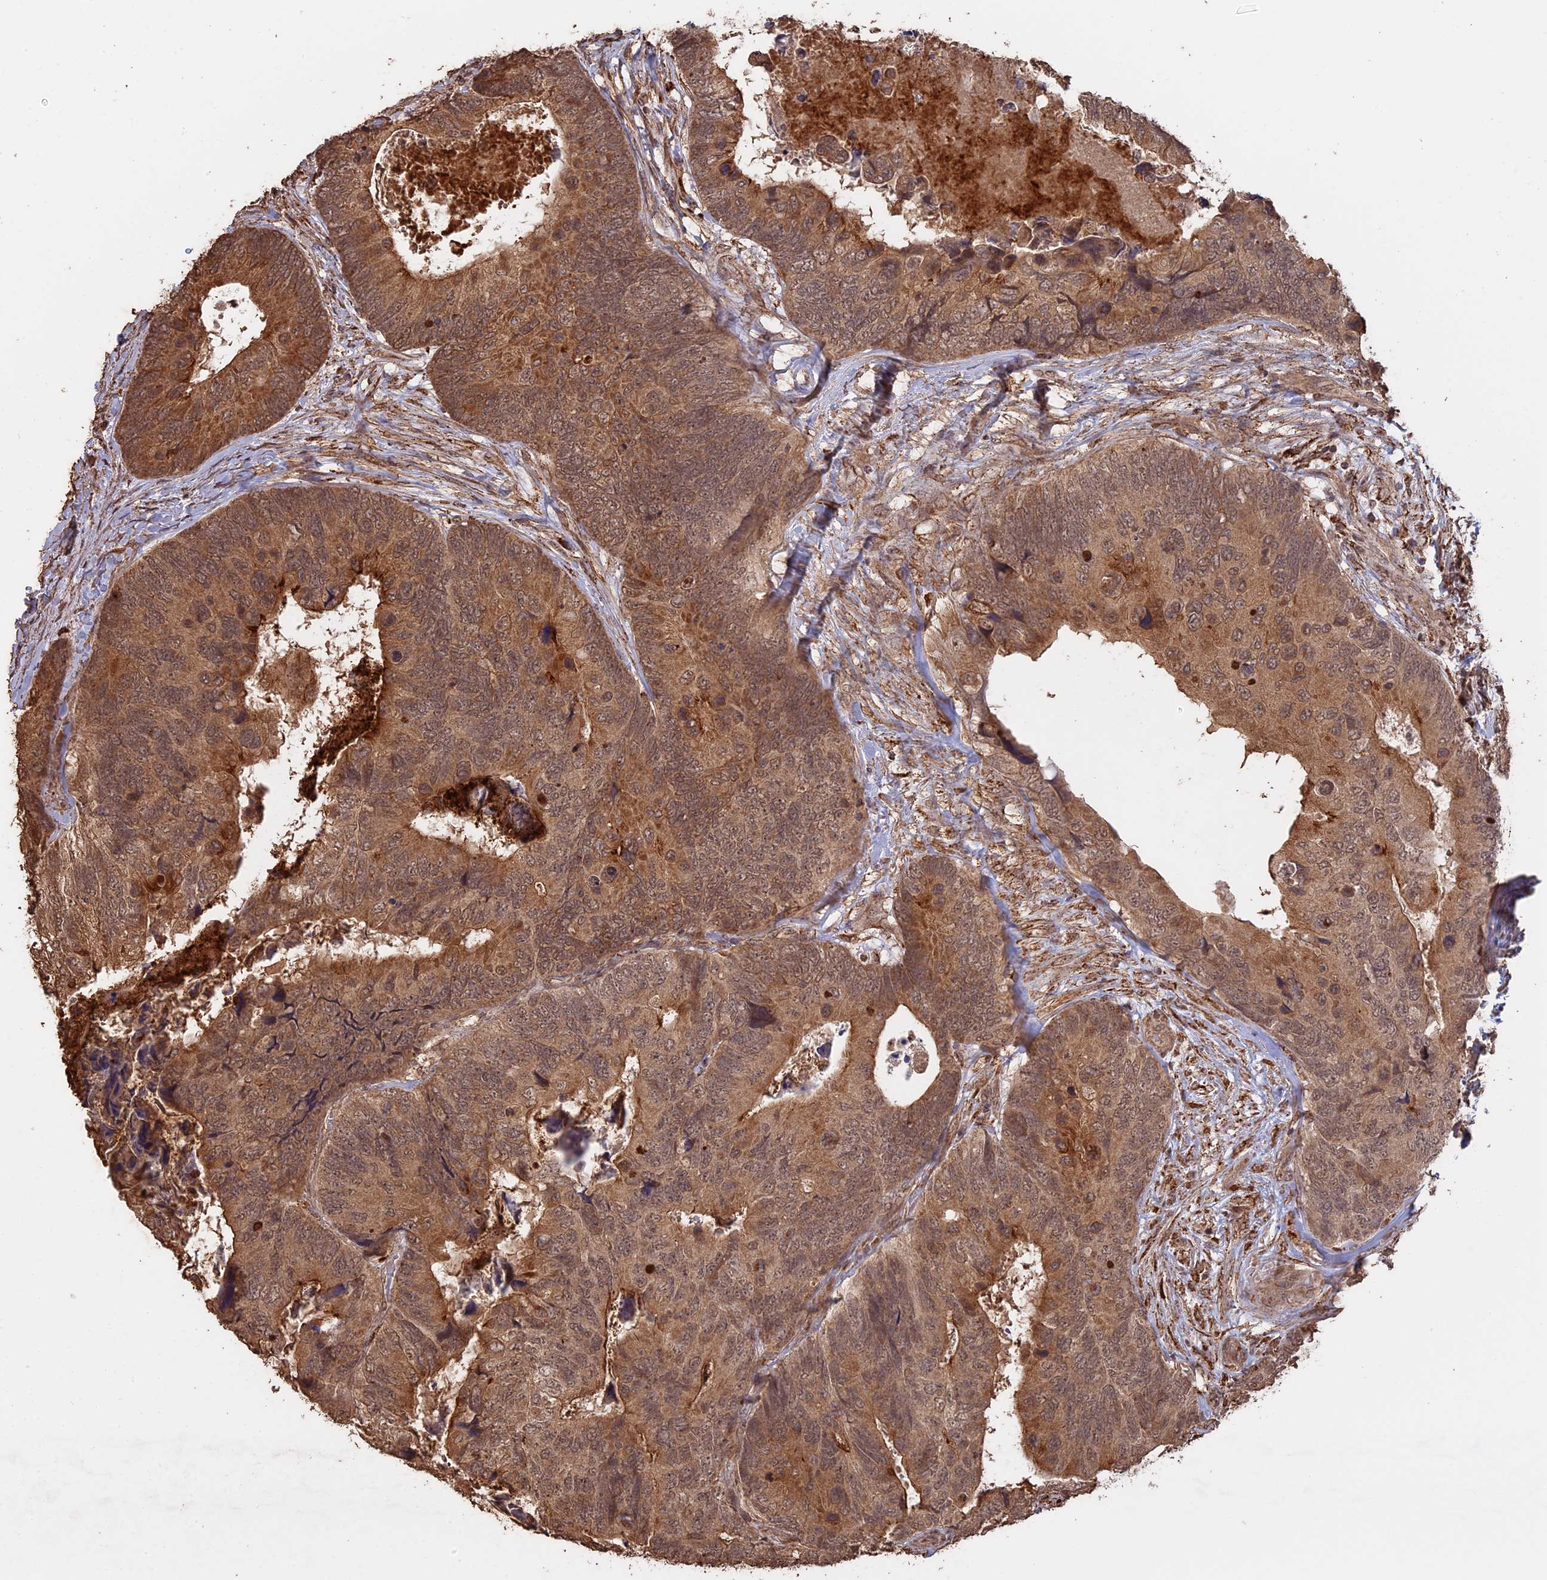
{"staining": {"intensity": "moderate", "quantity": ">75%", "location": "cytoplasmic/membranous,nuclear"}, "tissue": "colorectal cancer", "cell_type": "Tumor cells", "image_type": "cancer", "snomed": [{"axis": "morphology", "description": "Adenocarcinoma, NOS"}, {"axis": "topography", "description": "Colon"}], "caption": "Immunohistochemistry staining of colorectal adenocarcinoma, which demonstrates medium levels of moderate cytoplasmic/membranous and nuclear positivity in about >75% of tumor cells indicating moderate cytoplasmic/membranous and nuclear protein expression. The staining was performed using DAB (3,3'-diaminobenzidine) (brown) for protein detection and nuclei were counterstained in hematoxylin (blue).", "gene": "FAM210B", "patient": {"sex": "female", "age": 67}}